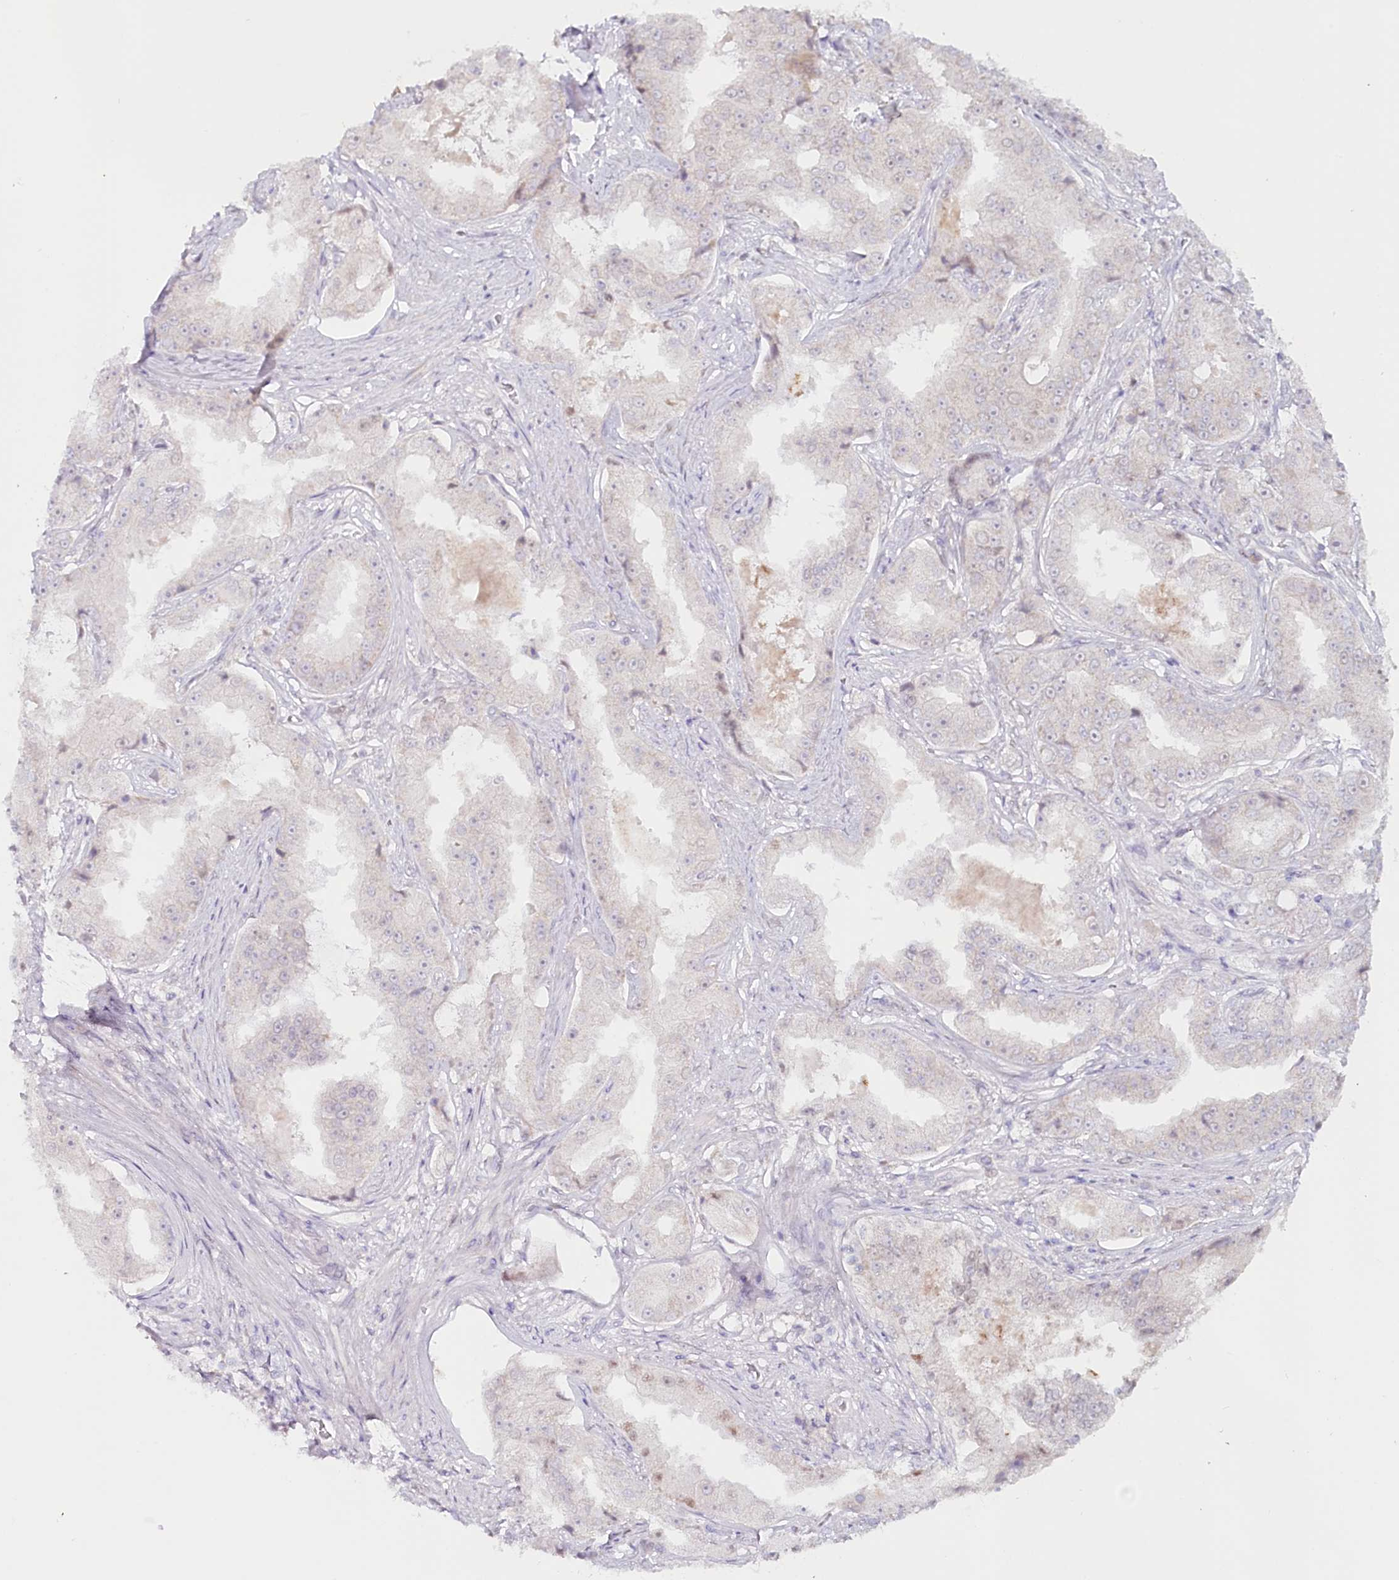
{"staining": {"intensity": "moderate", "quantity": "<25%", "location": "nuclear"}, "tissue": "prostate cancer", "cell_type": "Tumor cells", "image_type": "cancer", "snomed": [{"axis": "morphology", "description": "Adenocarcinoma, High grade"}, {"axis": "topography", "description": "Prostate"}], "caption": "Immunohistochemical staining of prostate cancer (high-grade adenocarcinoma) displays low levels of moderate nuclear protein positivity in about <25% of tumor cells.", "gene": "PSAPL1", "patient": {"sex": "male", "age": 73}}